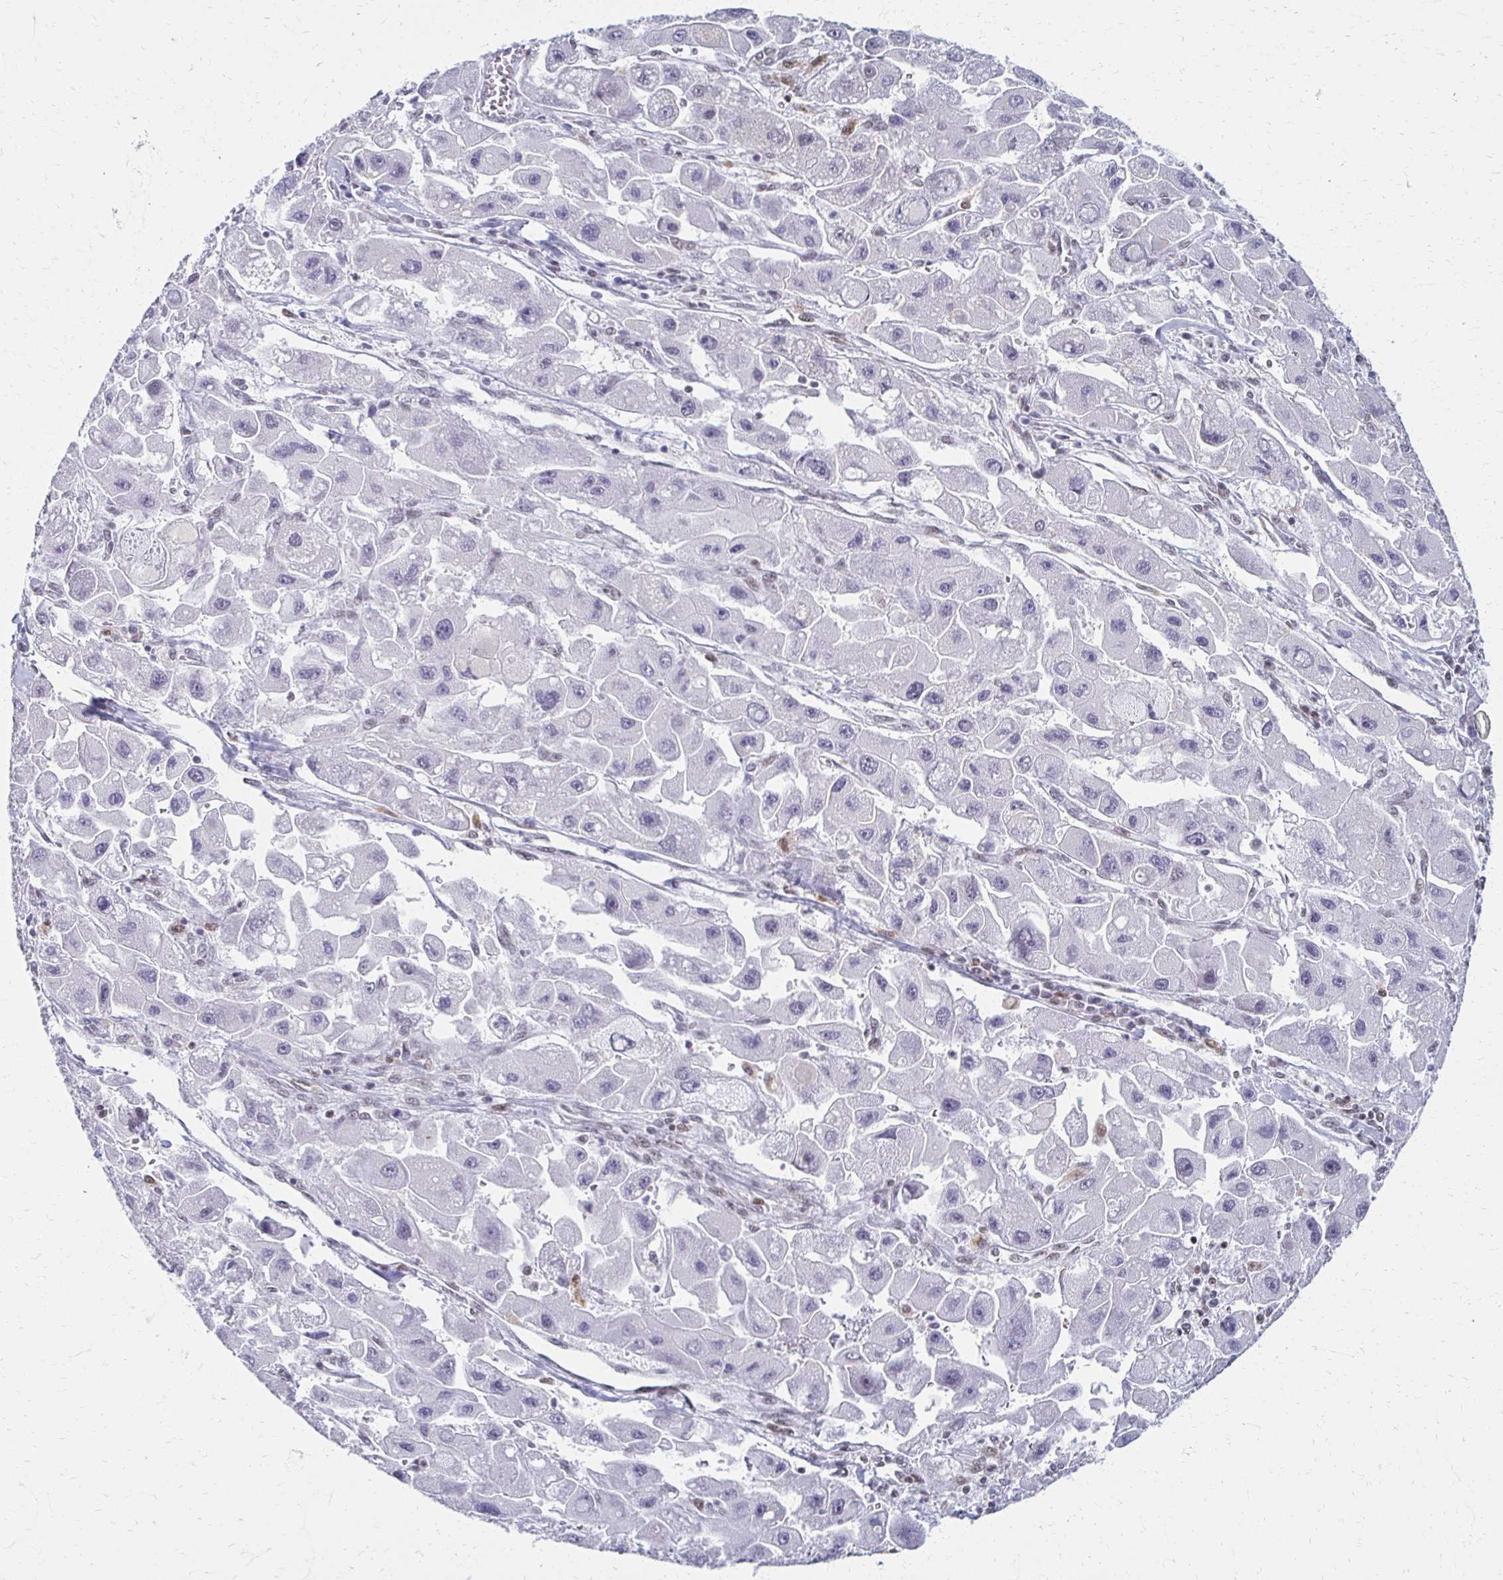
{"staining": {"intensity": "moderate", "quantity": "<25%", "location": "nuclear"}, "tissue": "liver cancer", "cell_type": "Tumor cells", "image_type": "cancer", "snomed": [{"axis": "morphology", "description": "Carcinoma, Hepatocellular, NOS"}, {"axis": "topography", "description": "Liver"}], "caption": "A brown stain shows moderate nuclear positivity of a protein in human liver cancer (hepatocellular carcinoma) tumor cells. (DAB IHC with brightfield microscopy, high magnification).", "gene": "IRF7", "patient": {"sex": "male", "age": 24}}